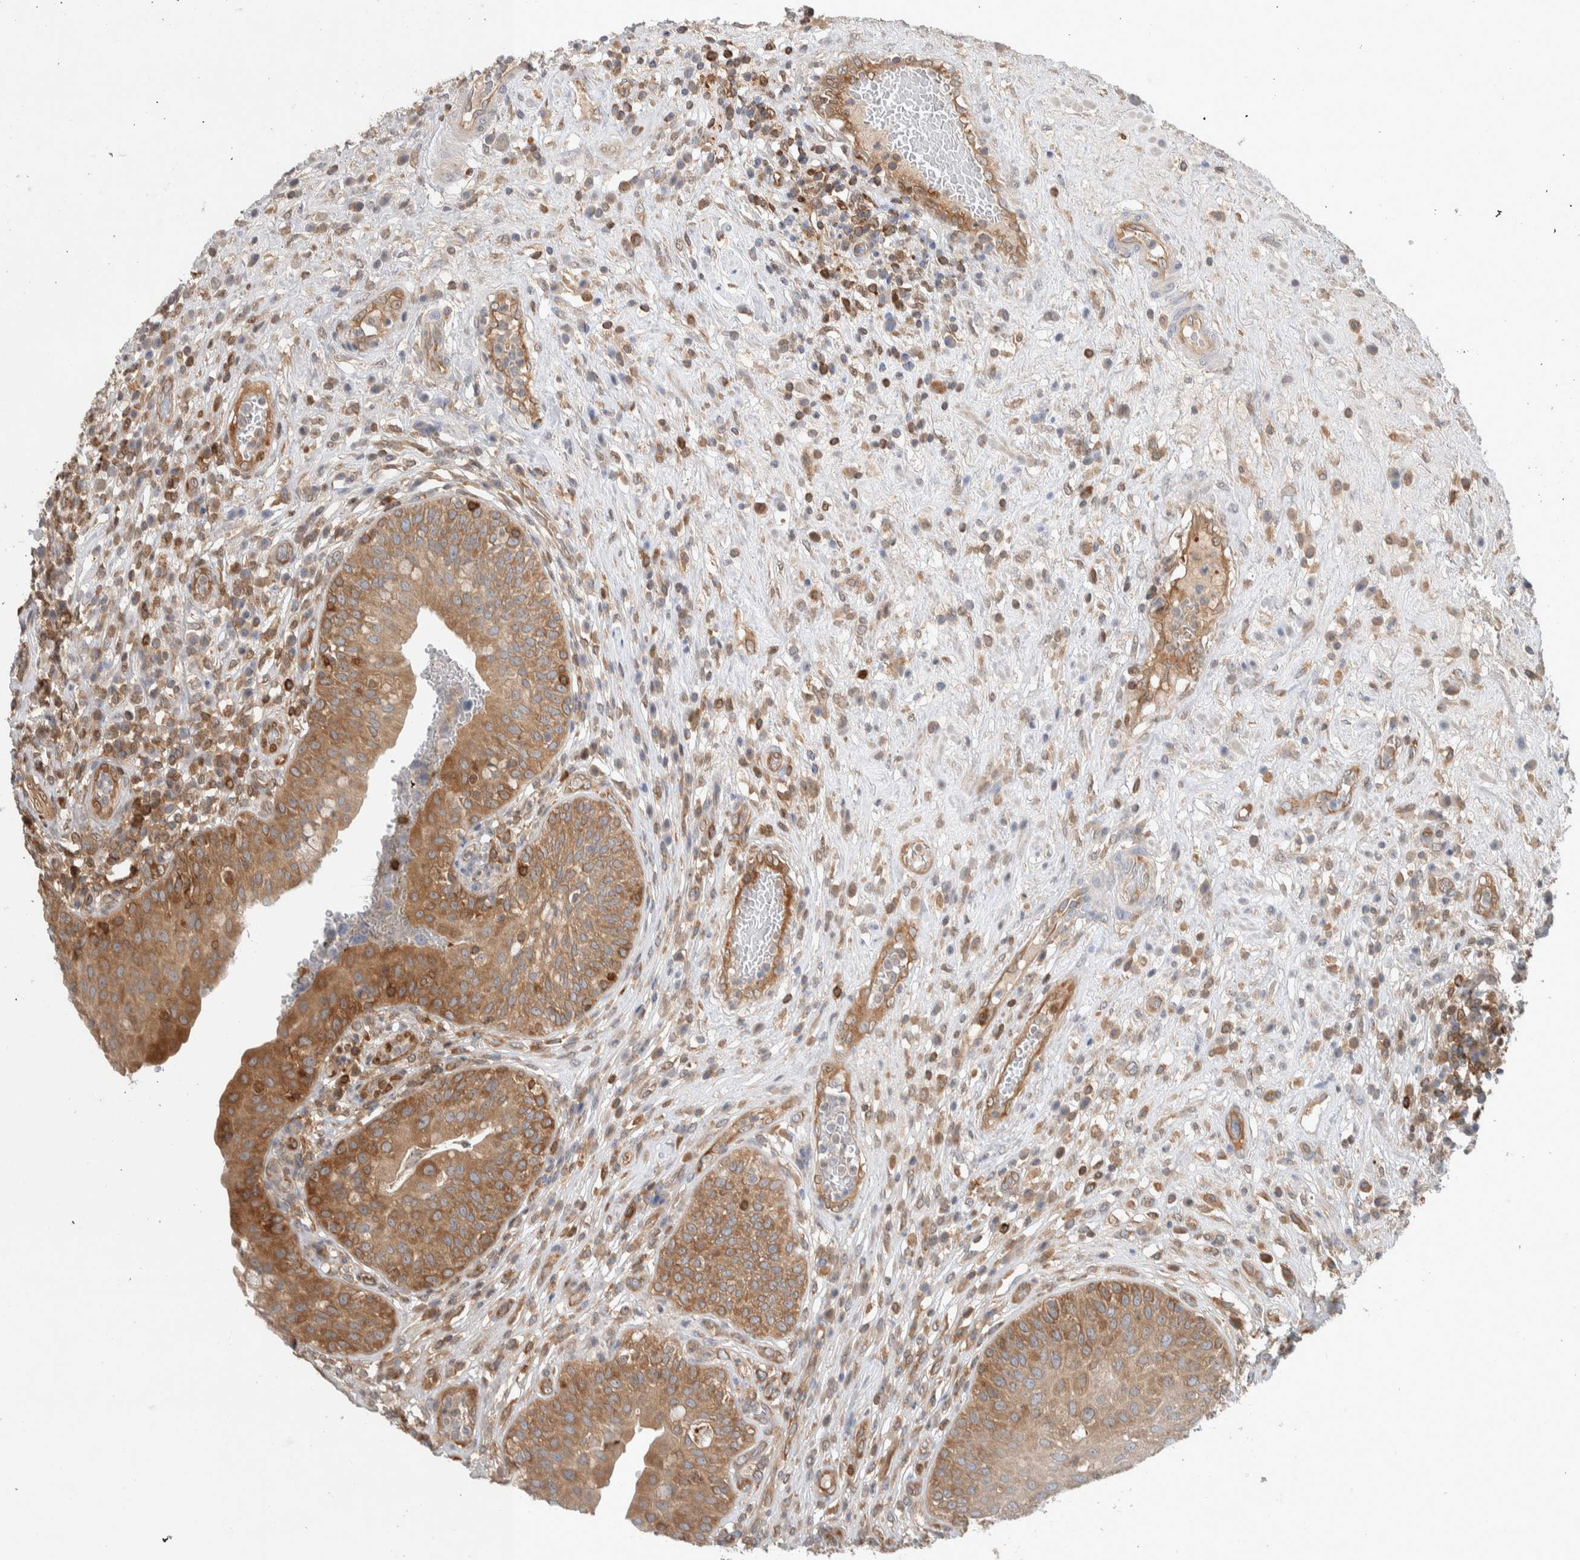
{"staining": {"intensity": "moderate", "quantity": ">75%", "location": "cytoplasmic/membranous"}, "tissue": "urinary bladder", "cell_type": "Urothelial cells", "image_type": "normal", "snomed": [{"axis": "morphology", "description": "Normal tissue, NOS"}, {"axis": "topography", "description": "Urinary bladder"}], "caption": "Moderate cytoplasmic/membranous staining for a protein is identified in approximately >75% of urothelial cells of normal urinary bladder using immunohistochemistry (IHC).", "gene": "NFKB2", "patient": {"sex": "female", "age": 62}}